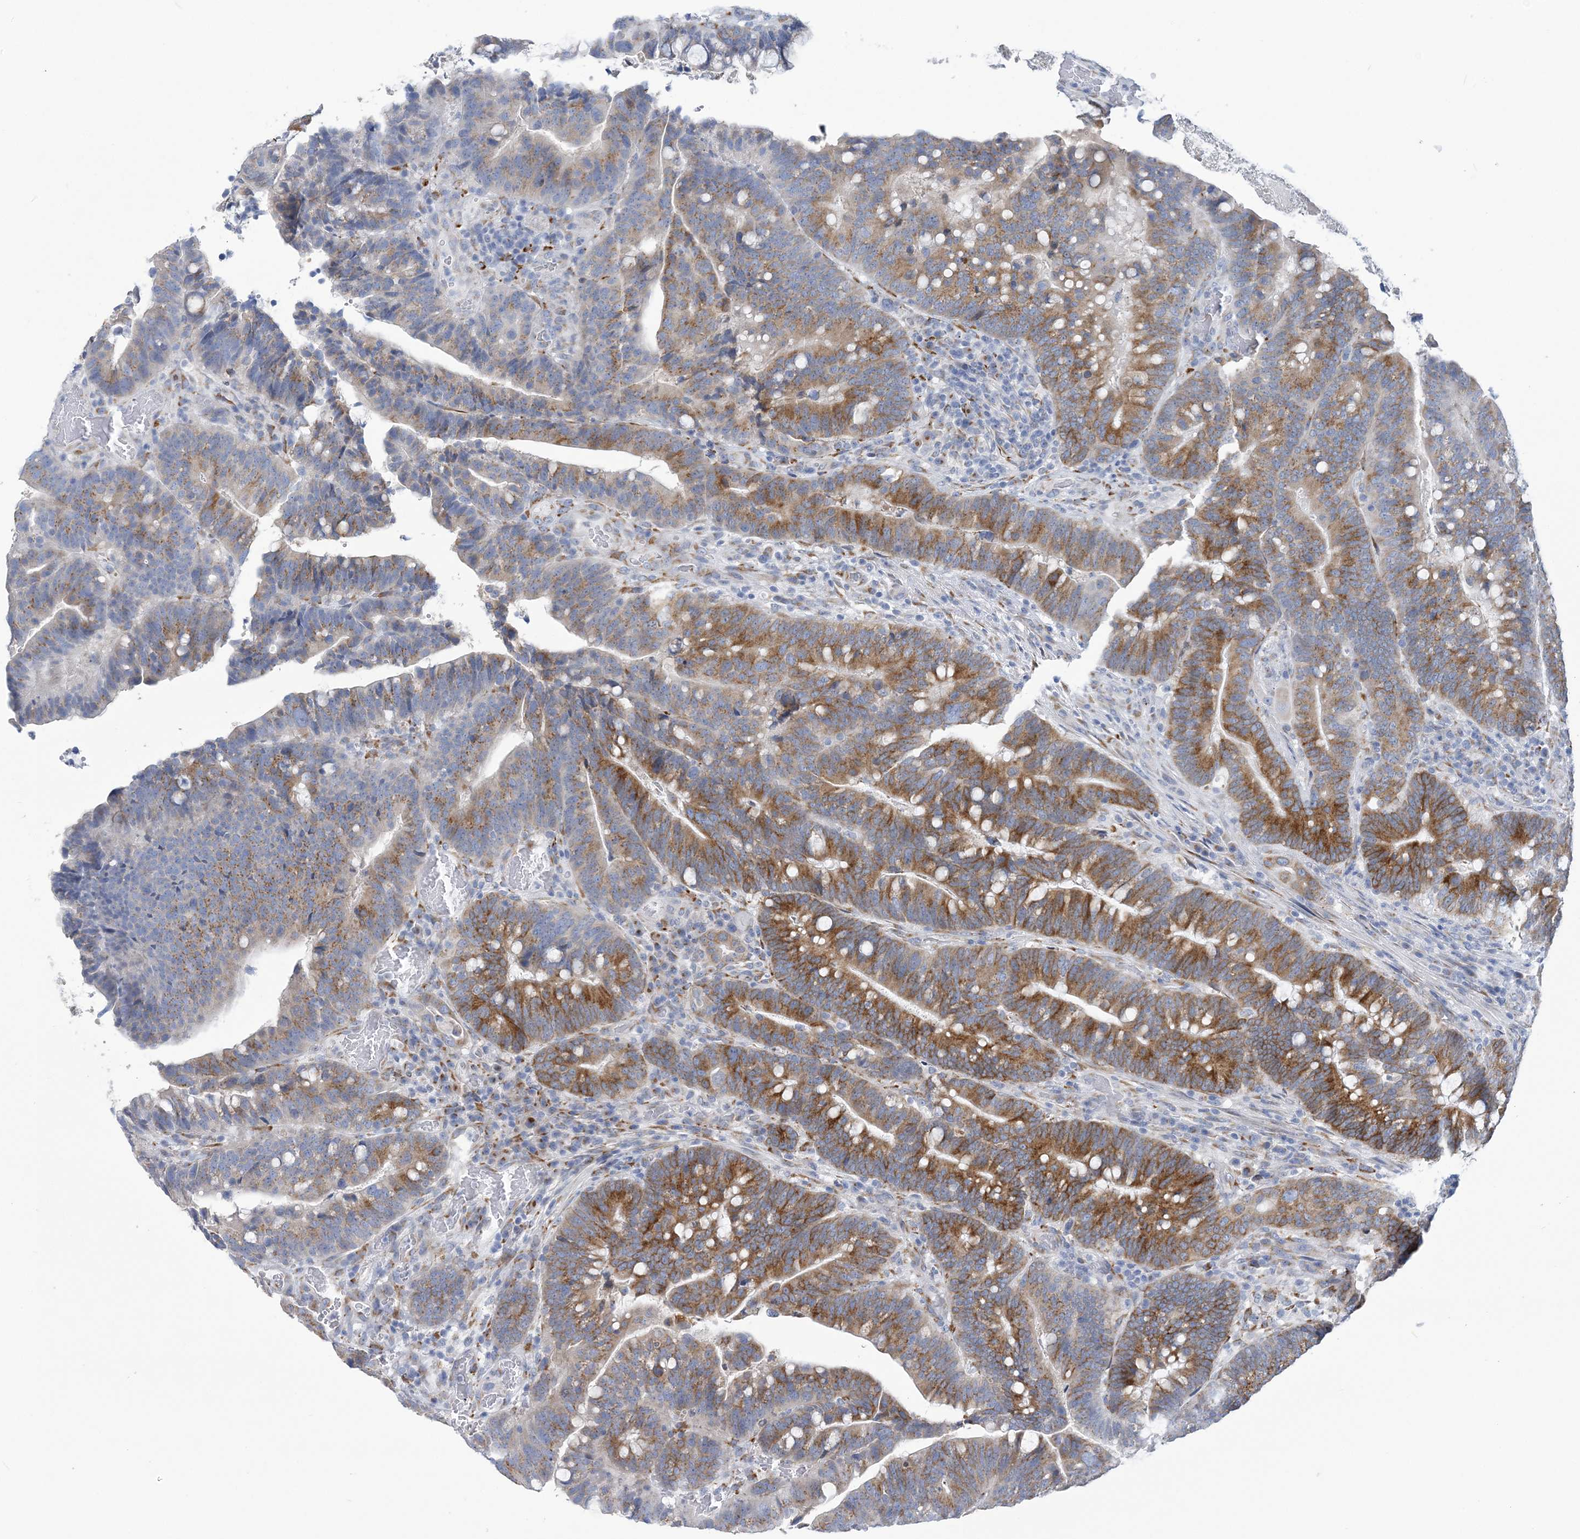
{"staining": {"intensity": "moderate", "quantity": ">75%", "location": "cytoplasmic/membranous"}, "tissue": "colorectal cancer", "cell_type": "Tumor cells", "image_type": "cancer", "snomed": [{"axis": "morphology", "description": "Adenocarcinoma, NOS"}, {"axis": "topography", "description": "Colon"}], "caption": "High-magnification brightfield microscopy of colorectal cancer stained with DAB (brown) and counterstained with hematoxylin (blue). tumor cells exhibit moderate cytoplasmic/membranous positivity is present in approximately>75% of cells. Ihc stains the protein in brown and the nuclei are stained blue.", "gene": "PLEKHG4B", "patient": {"sex": "female", "age": 66}}